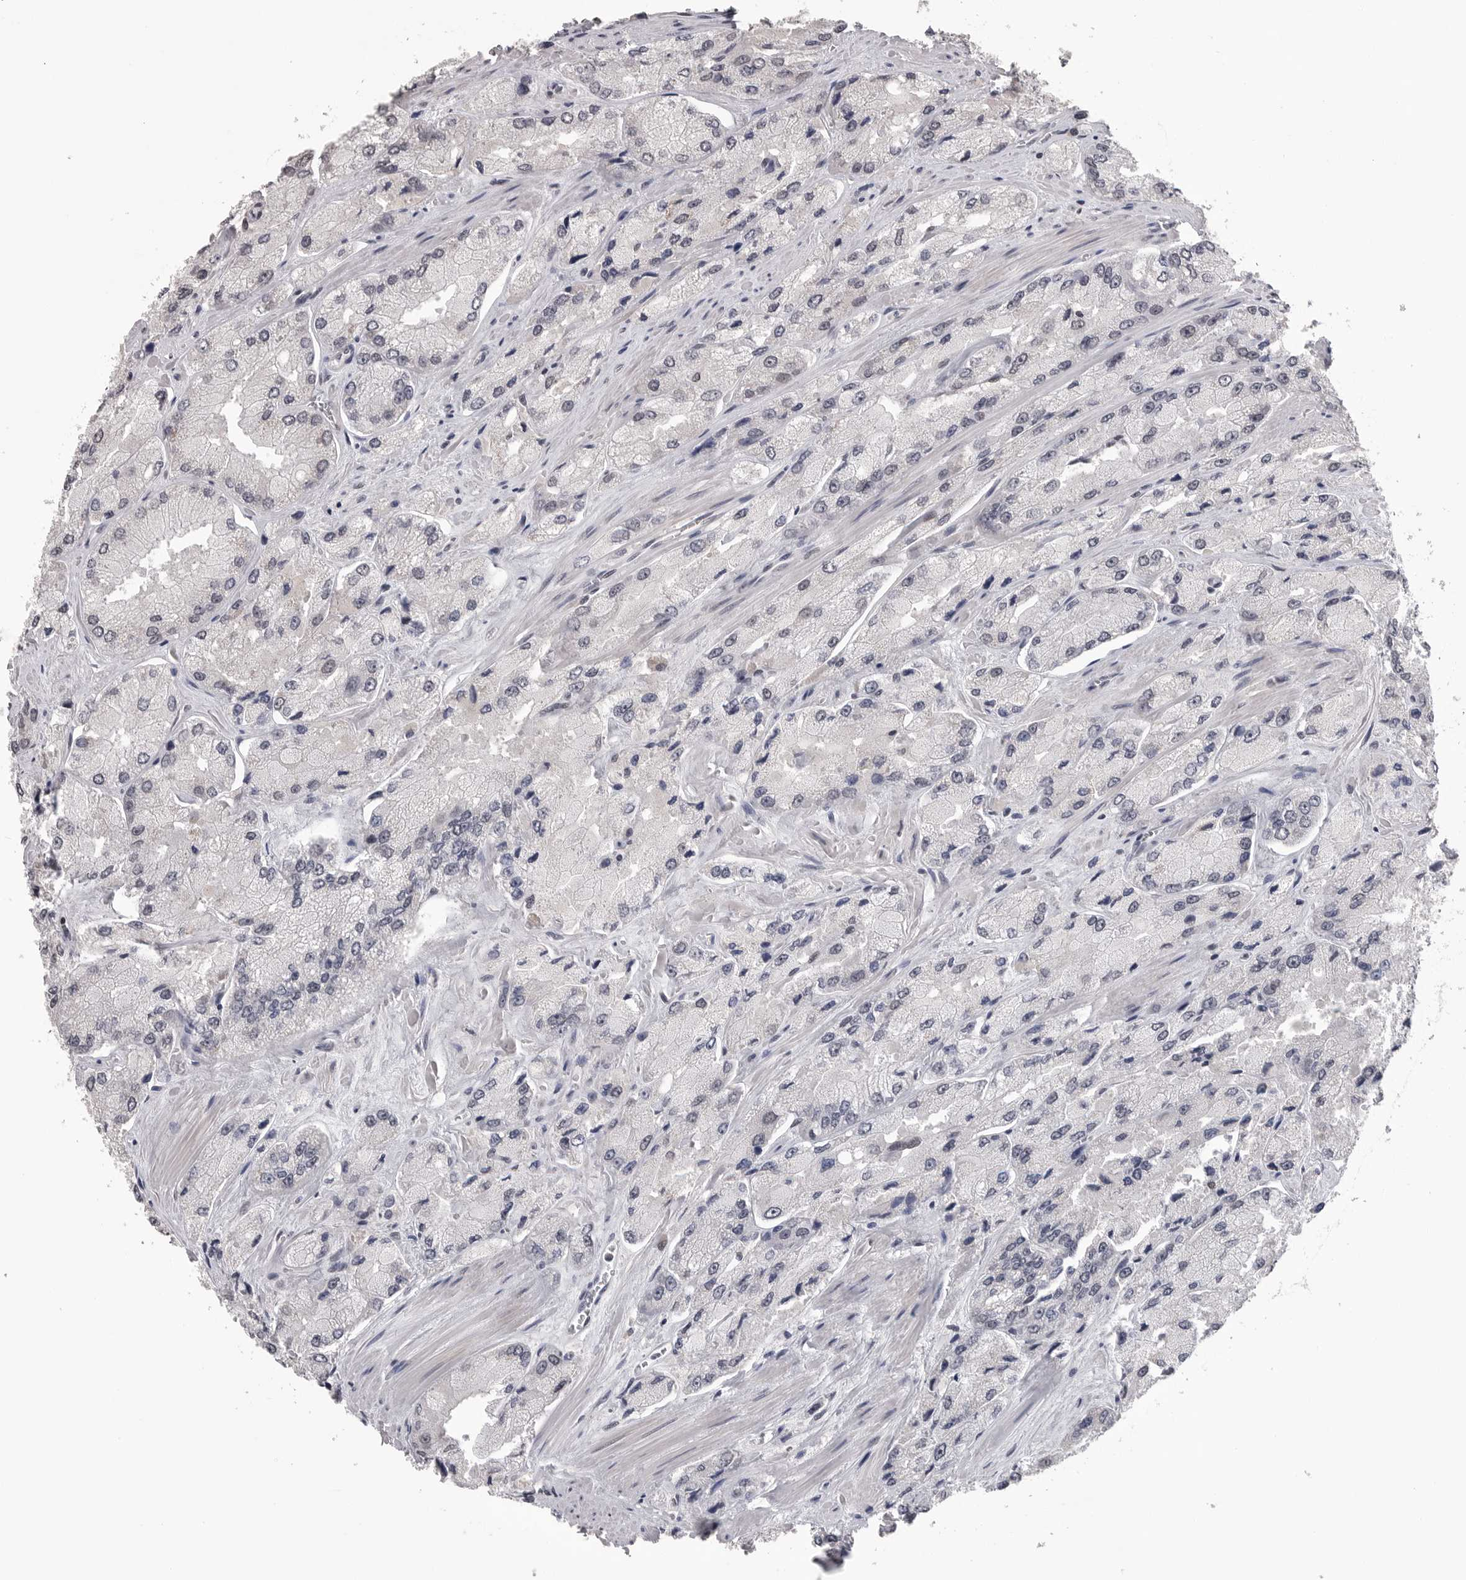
{"staining": {"intensity": "negative", "quantity": "none", "location": "none"}, "tissue": "prostate cancer", "cell_type": "Tumor cells", "image_type": "cancer", "snomed": [{"axis": "morphology", "description": "Adenocarcinoma, High grade"}, {"axis": "topography", "description": "Prostate"}], "caption": "This is a histopathology image of IHC staining of prostate adenocarcinoma (high-grade), which shows no expression in tumor cells.", "gene": "DLG2", "patient": {"sex": "male", "age": 58}}